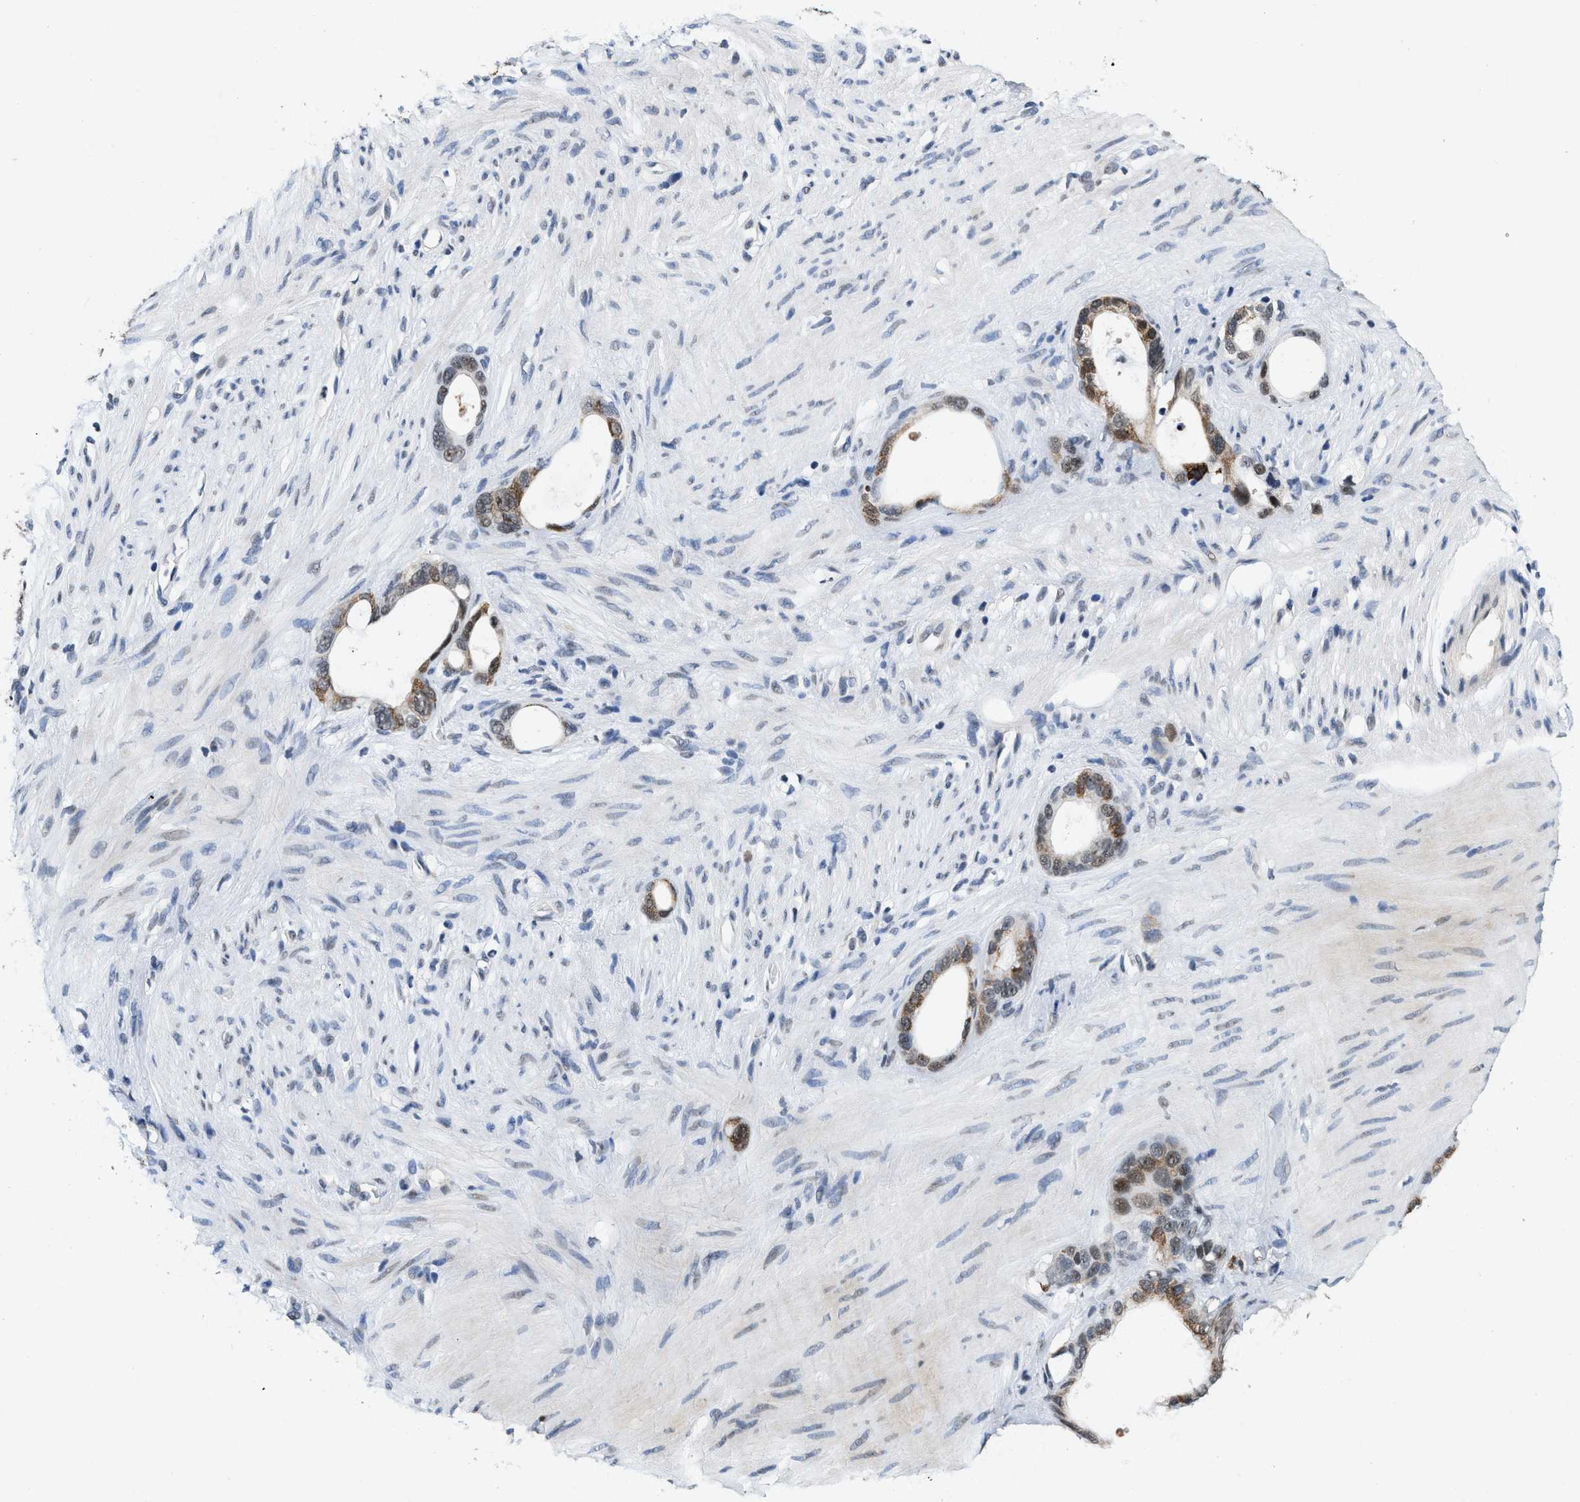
{"staining": {"intensity": "moderate", "quantity": "<25%", "location": "cytoplasmic/membranous"}, "tissue": "stomach cancer", "cell_type": "Tumor cells", "image_type": "cancer", "snomed": [{"axis": "morphology", "description": "Adenocarcinoma, NOS"}, {"axis": "topography", "description": "Stomach"}], "caption": "Immunohistochemistry (IHC) of stomach cancer (adenocarcinoma) reveals low levels of moderate cytoplasmic/membranous positivity in approximately <25% of tumor cells. (Stains: DAB in brown, nuclei in blue, Microscopy: brightfield microscopy at high magnification).", "gene": "SUPT16H", "patient": {"sex": "female", "age": 75}}